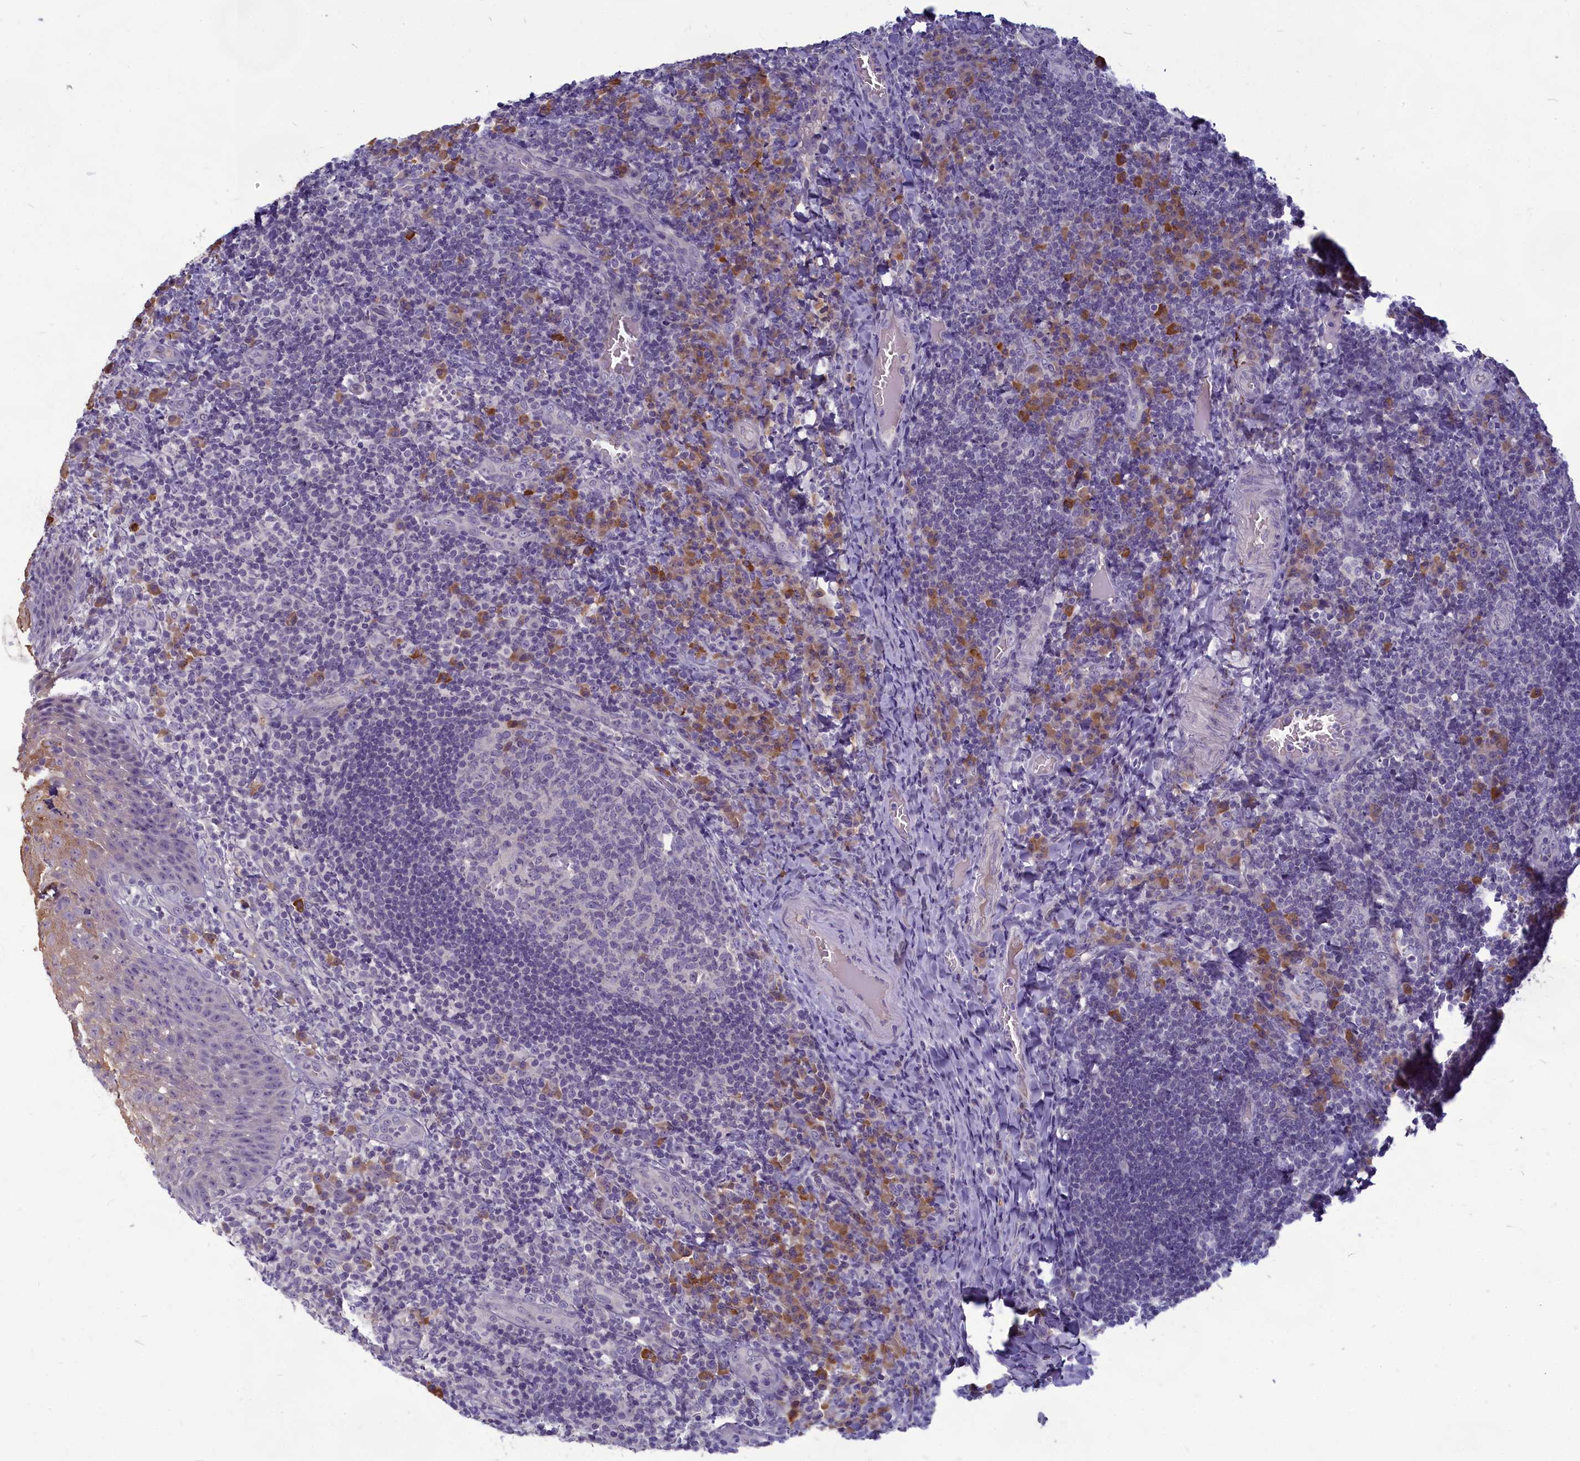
{"staining": {"intensity": "moderate", "quantity": "<25%", "location": "cytoplasmic/membranous"}, "tissue": "tonsil", "cell_type": "Germinal center cells", "image_type": "normal", "snomed": [{"axis": "morphology", "description": "Normal tissue, NOS"}, {"axis": "topography", "description": "Tonsil"}], "caption": "This image demonstrates immunohistochemistry staining of normal tonsil, with low moderate cytoplasmic/membranous positivity in approximately <25% of germinal center cells.", "gene": "SV2C", "patient": {"sex": "male", "age": 17}}